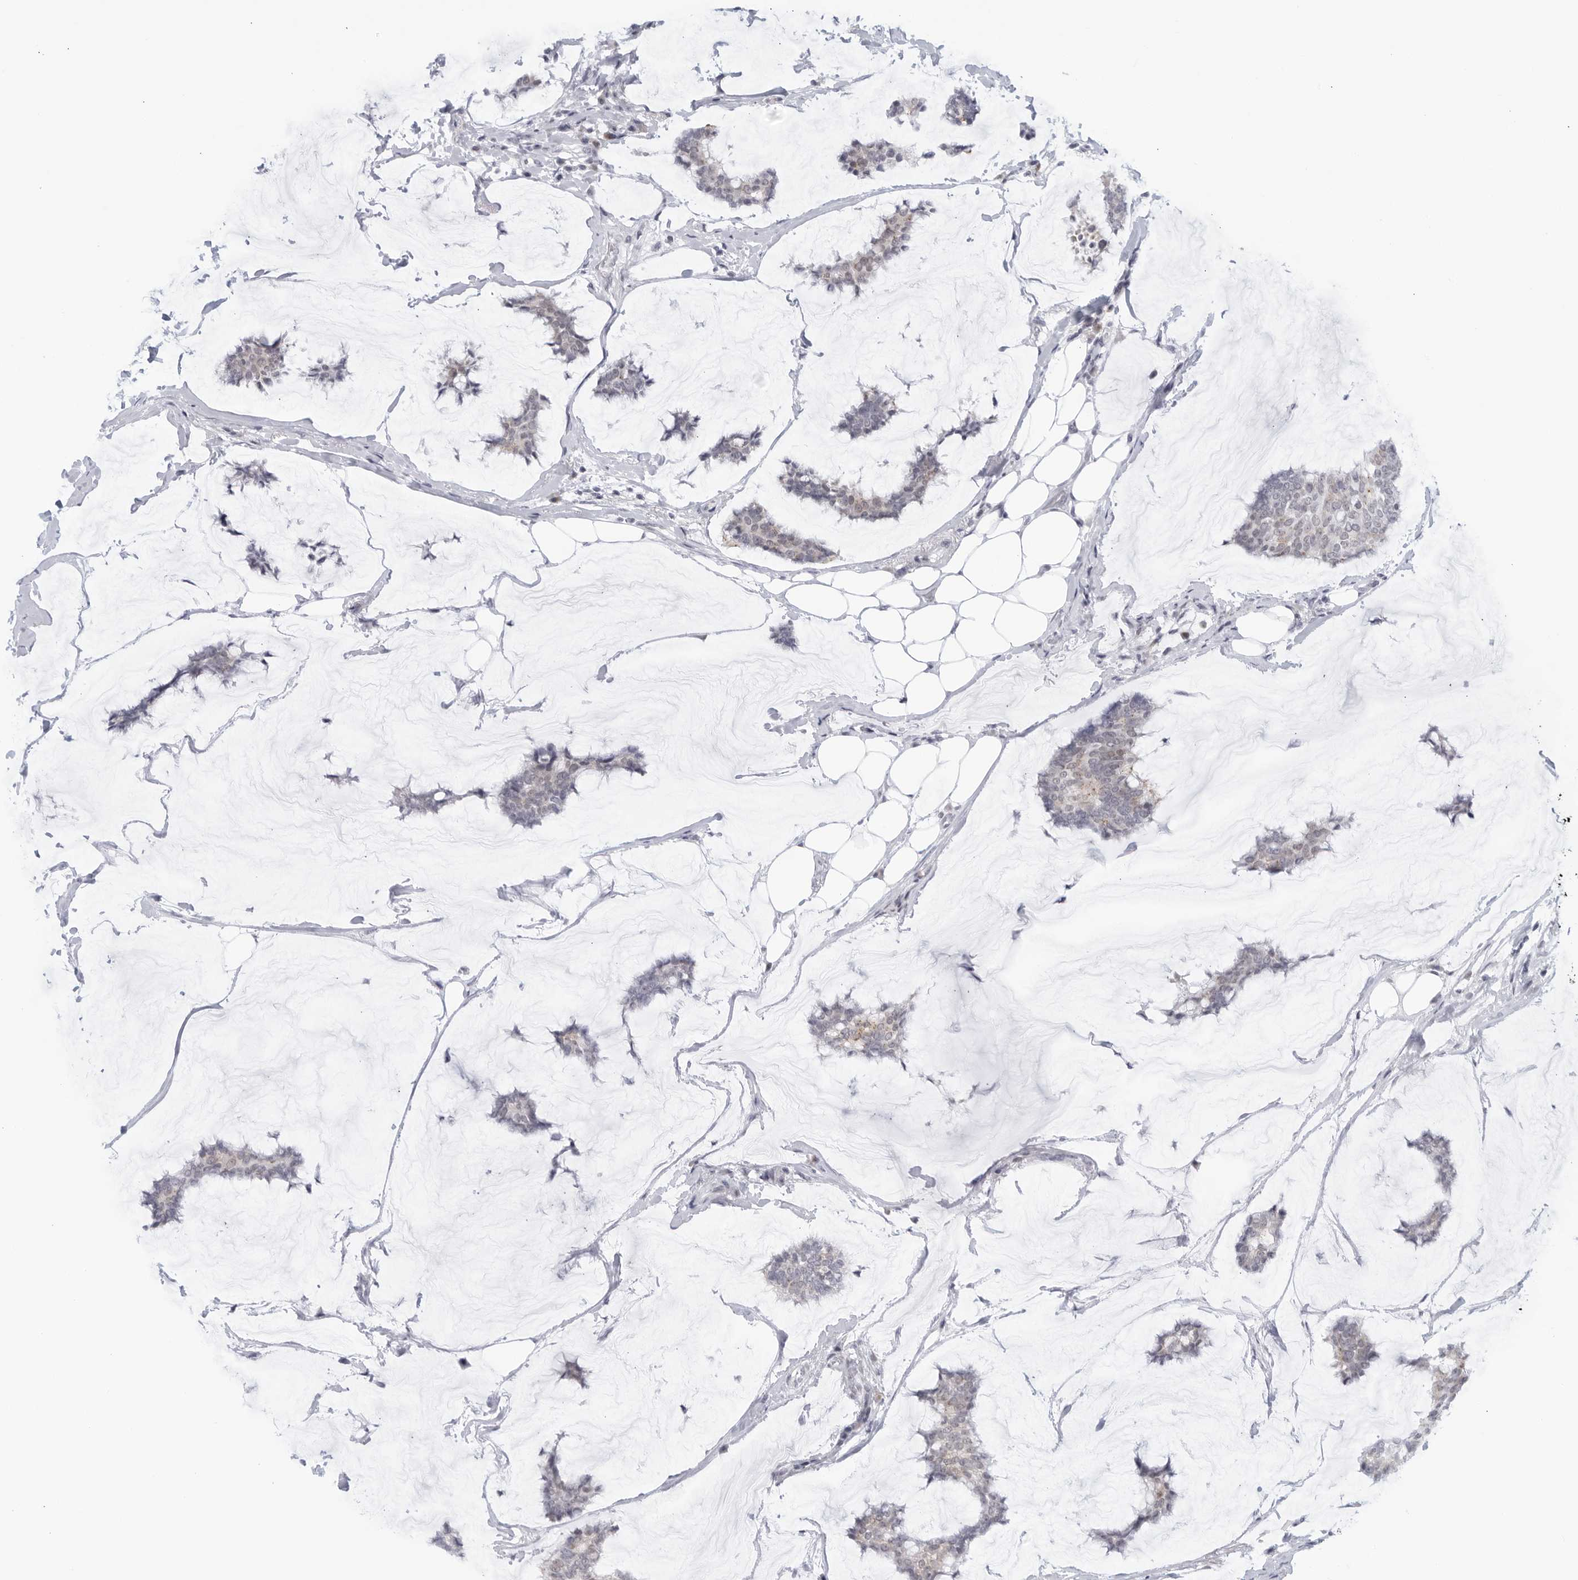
{"staining": {"intensity": "negative", "quantity": "none", "location": "none"}, "tissue": "breast cancer", "cell_type": "Tumor cells", "image_type": "cancer", "snomed": [{"axis": "morphology", "description": "Duct carcinoma"}, {"axis": "topography", "description": "Breast"}], "caption": "There is no significant expression in tumor cells of infiltrating ductal carcinoma (breast).", "gene": "WDTC1", "patient": {"sex": "female", "age": 93}}